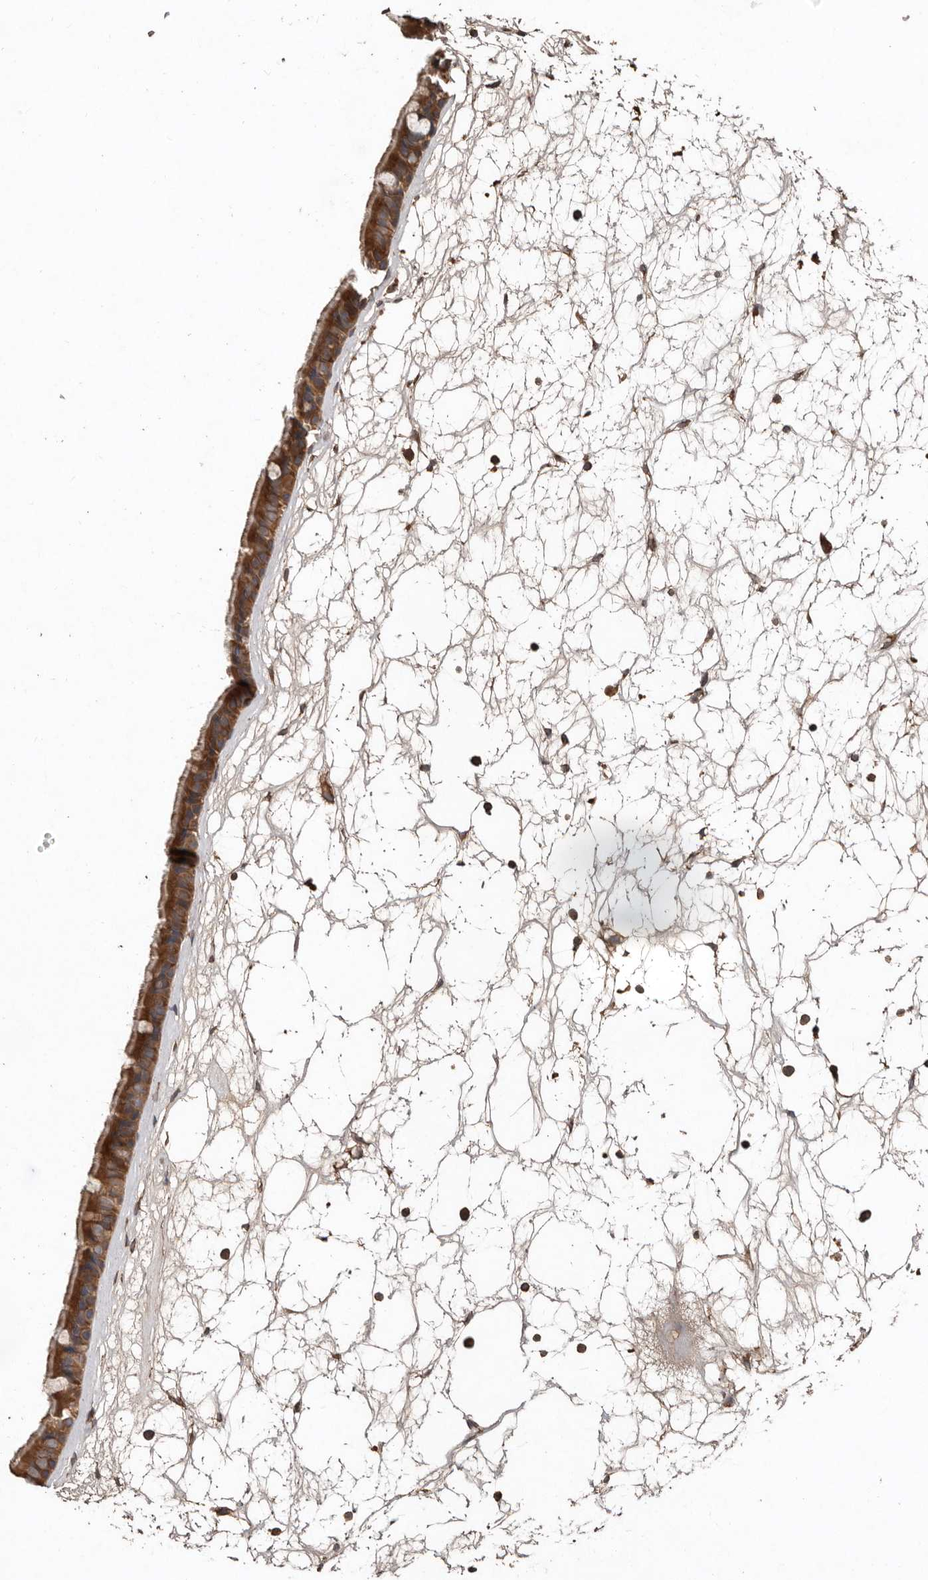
{"staining": {"intensity": "strong", "quantity": ">75%", "location": "cytoplasmic/membranous"}, "tissue": "nasopharynx", "cell_type": "Respiratory epithelial cells", "image_type": "normal", "snomed": [{"axis": "morphology", "description": "Normal tissue, NOS"}, {"axis": "topography", "description": "Nasopharynx"}], "caption": "Respiratory epithelial cells exhibit strong cytoplasmic/membranous positivity in about >75% of cells in benign nasopharynx.", "gene": "FLCN", "patient": {"sex": "male", "age": 64}}